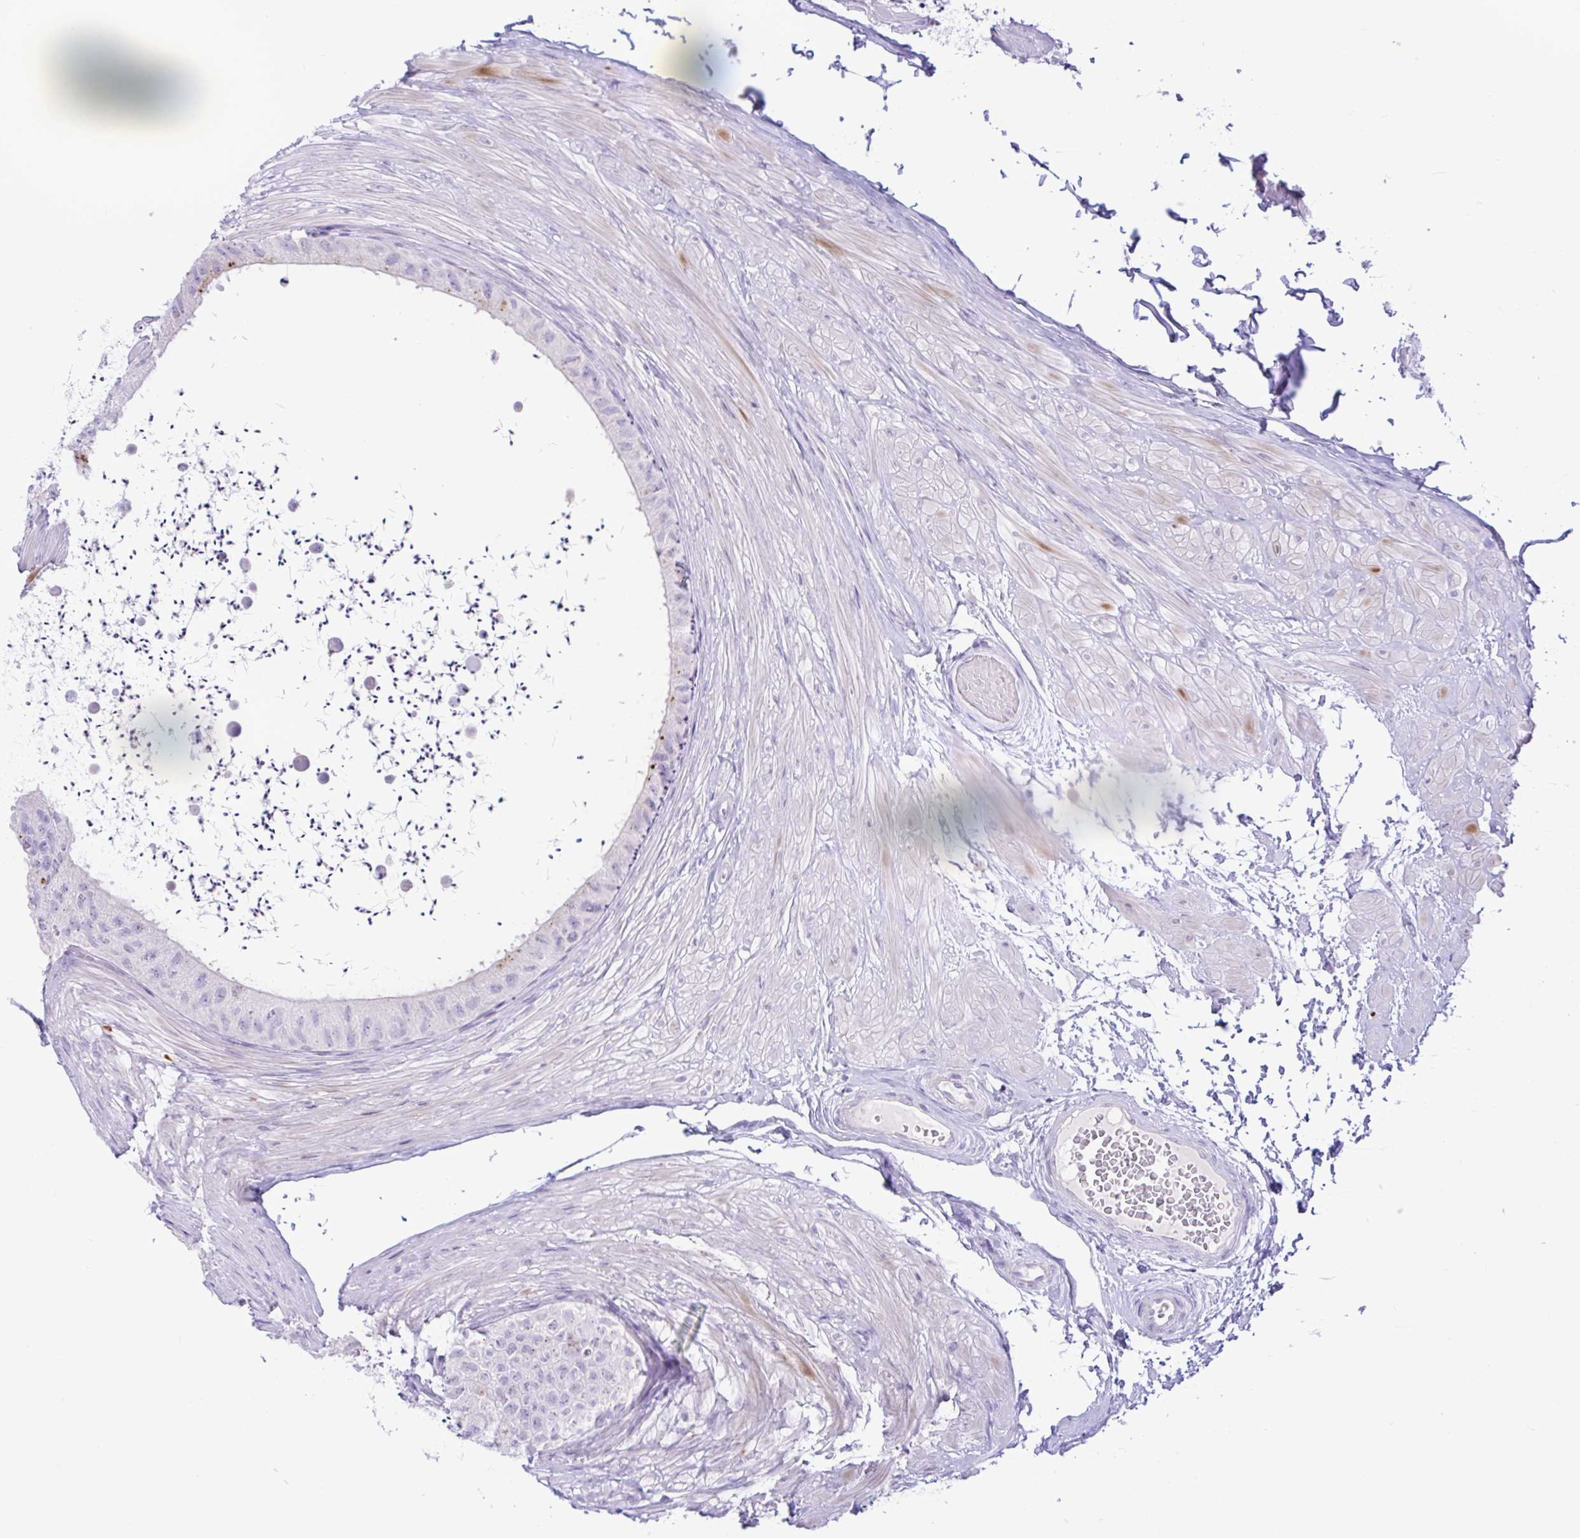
{"staining": {"intensity": "negative", "quantity": "none", "location": "none"}, "tissue": "epididymis", "cell_type": "Glandular cells", "image_type": "normal", "snomed": [{"axis": "morphology", "description": "Normal tissue, NOS"}, {"axis": "topography", "description": "Epididymis"}, {"axis": "topography", "description": "Peripheral nerve tissue"}], "caption": "Immunohistochemistry of benign epididymis demonstrates no positivity in glandular cells. Brightfield microscopy of IHC stained with DAB (3,3'-diaminobenzidine) (brown) and hematoxylin (blue), captured at high magnification.", "gene": "ZNF101", "patient": {"sex": "male", "age": 32}}